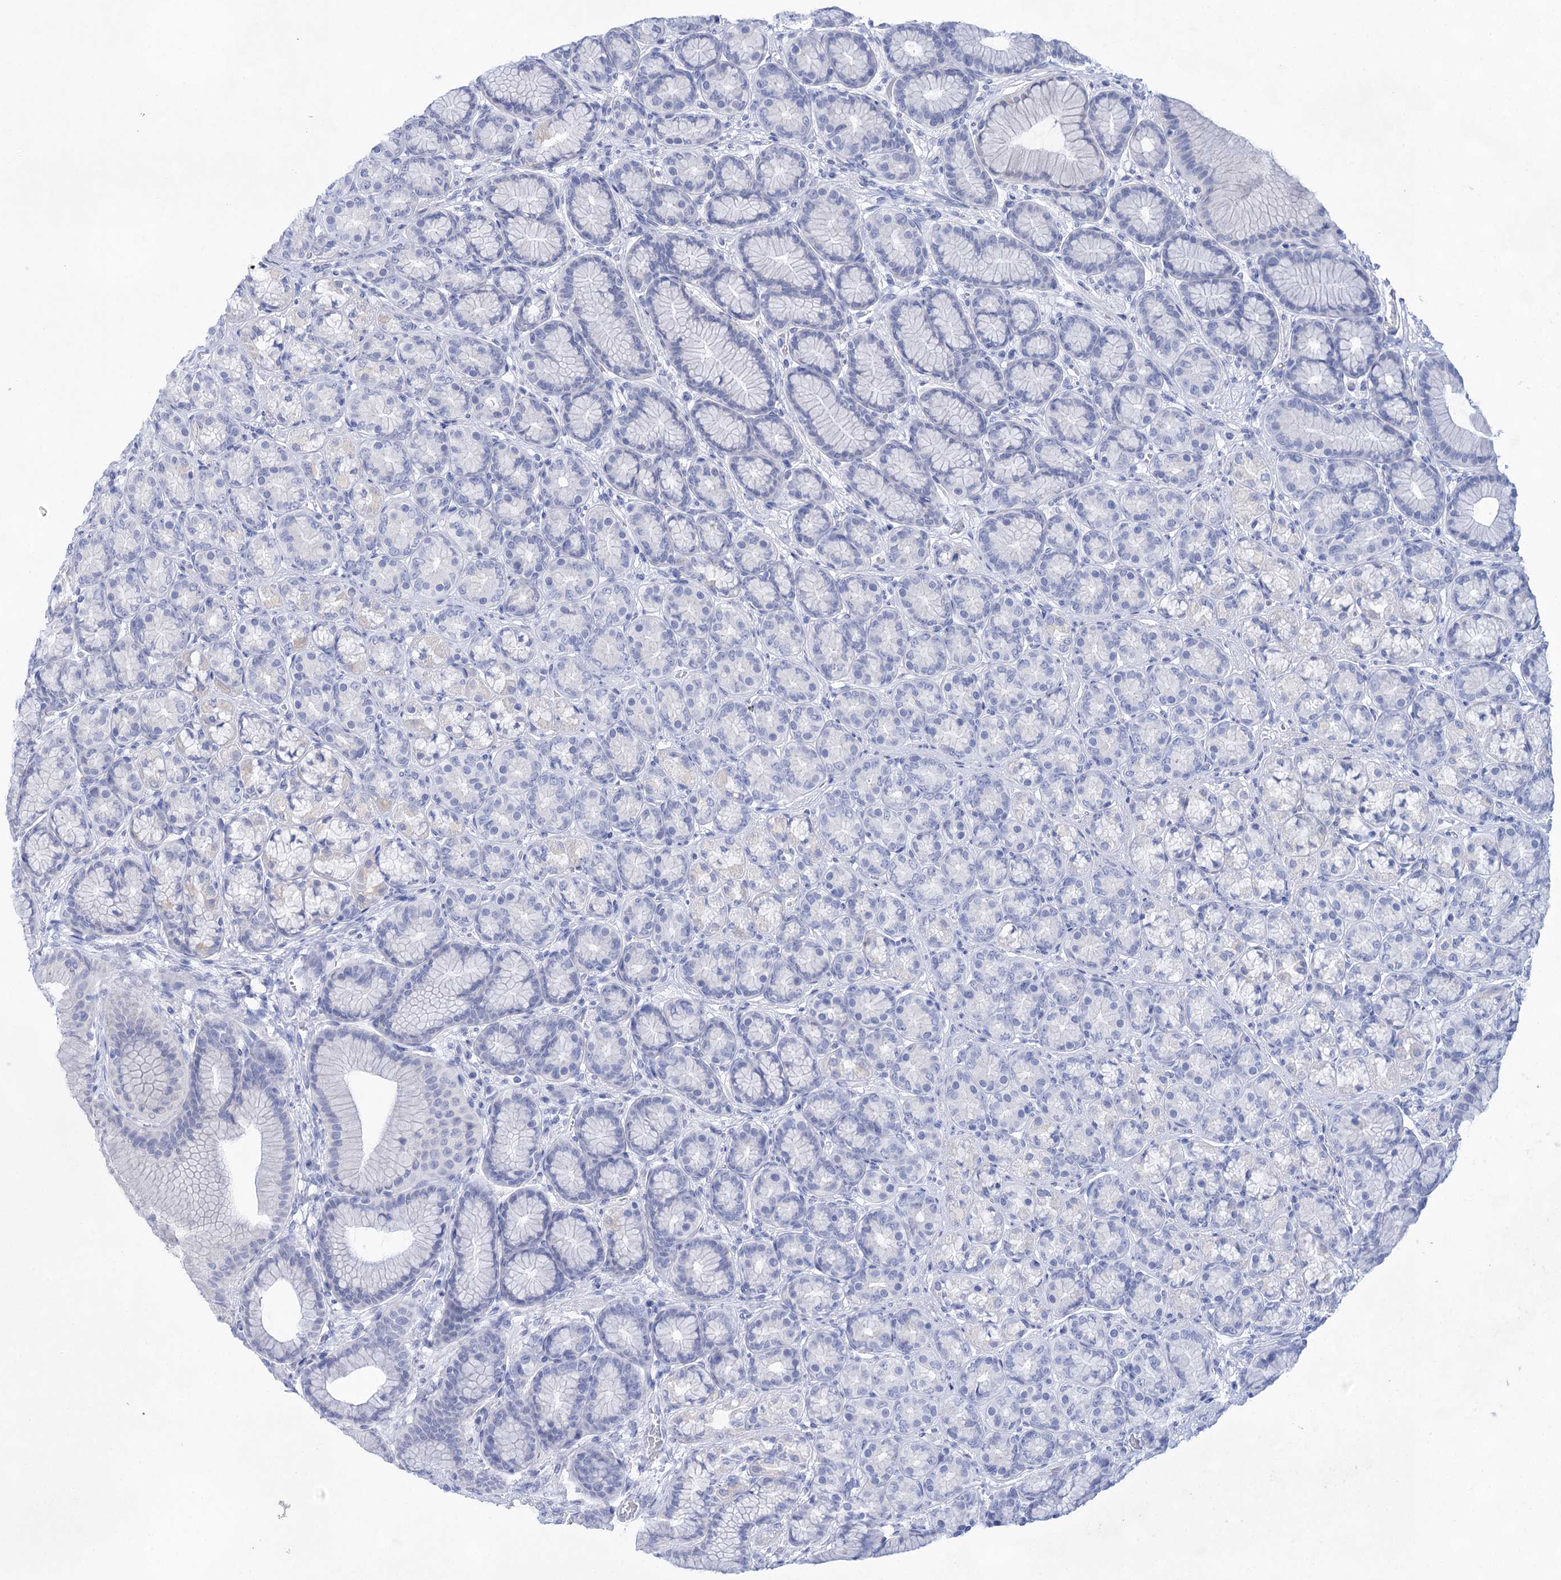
{"staining": {"intensity": "negative", "quantity": "none", "location": "none"}, "tissue": "stomach", "cell_type": "Glandular cells", "image_type": "normal", "snomed": [{"axis": "morphology", "description": "Normal tissue, NOS"}, {"axis": "morphology", "description": "Adenocarcinoma, NOS"}, {"axis": "morphology", "description": "Adenocarcinoma, High grade"}, {"axis": "topography", "description": "Stomach, upper"}, {"axis": "topography", "description": "Stomach"}], "caption": "Immunohistochemistry of benign human stomach exhibits no staining in glandular cells. (DAB (3,3'-diaminobenzidine) IHC with hematoxylin counter stain).", "gene": "LALBA", "patient": {"sex": "female", "age": 65}}